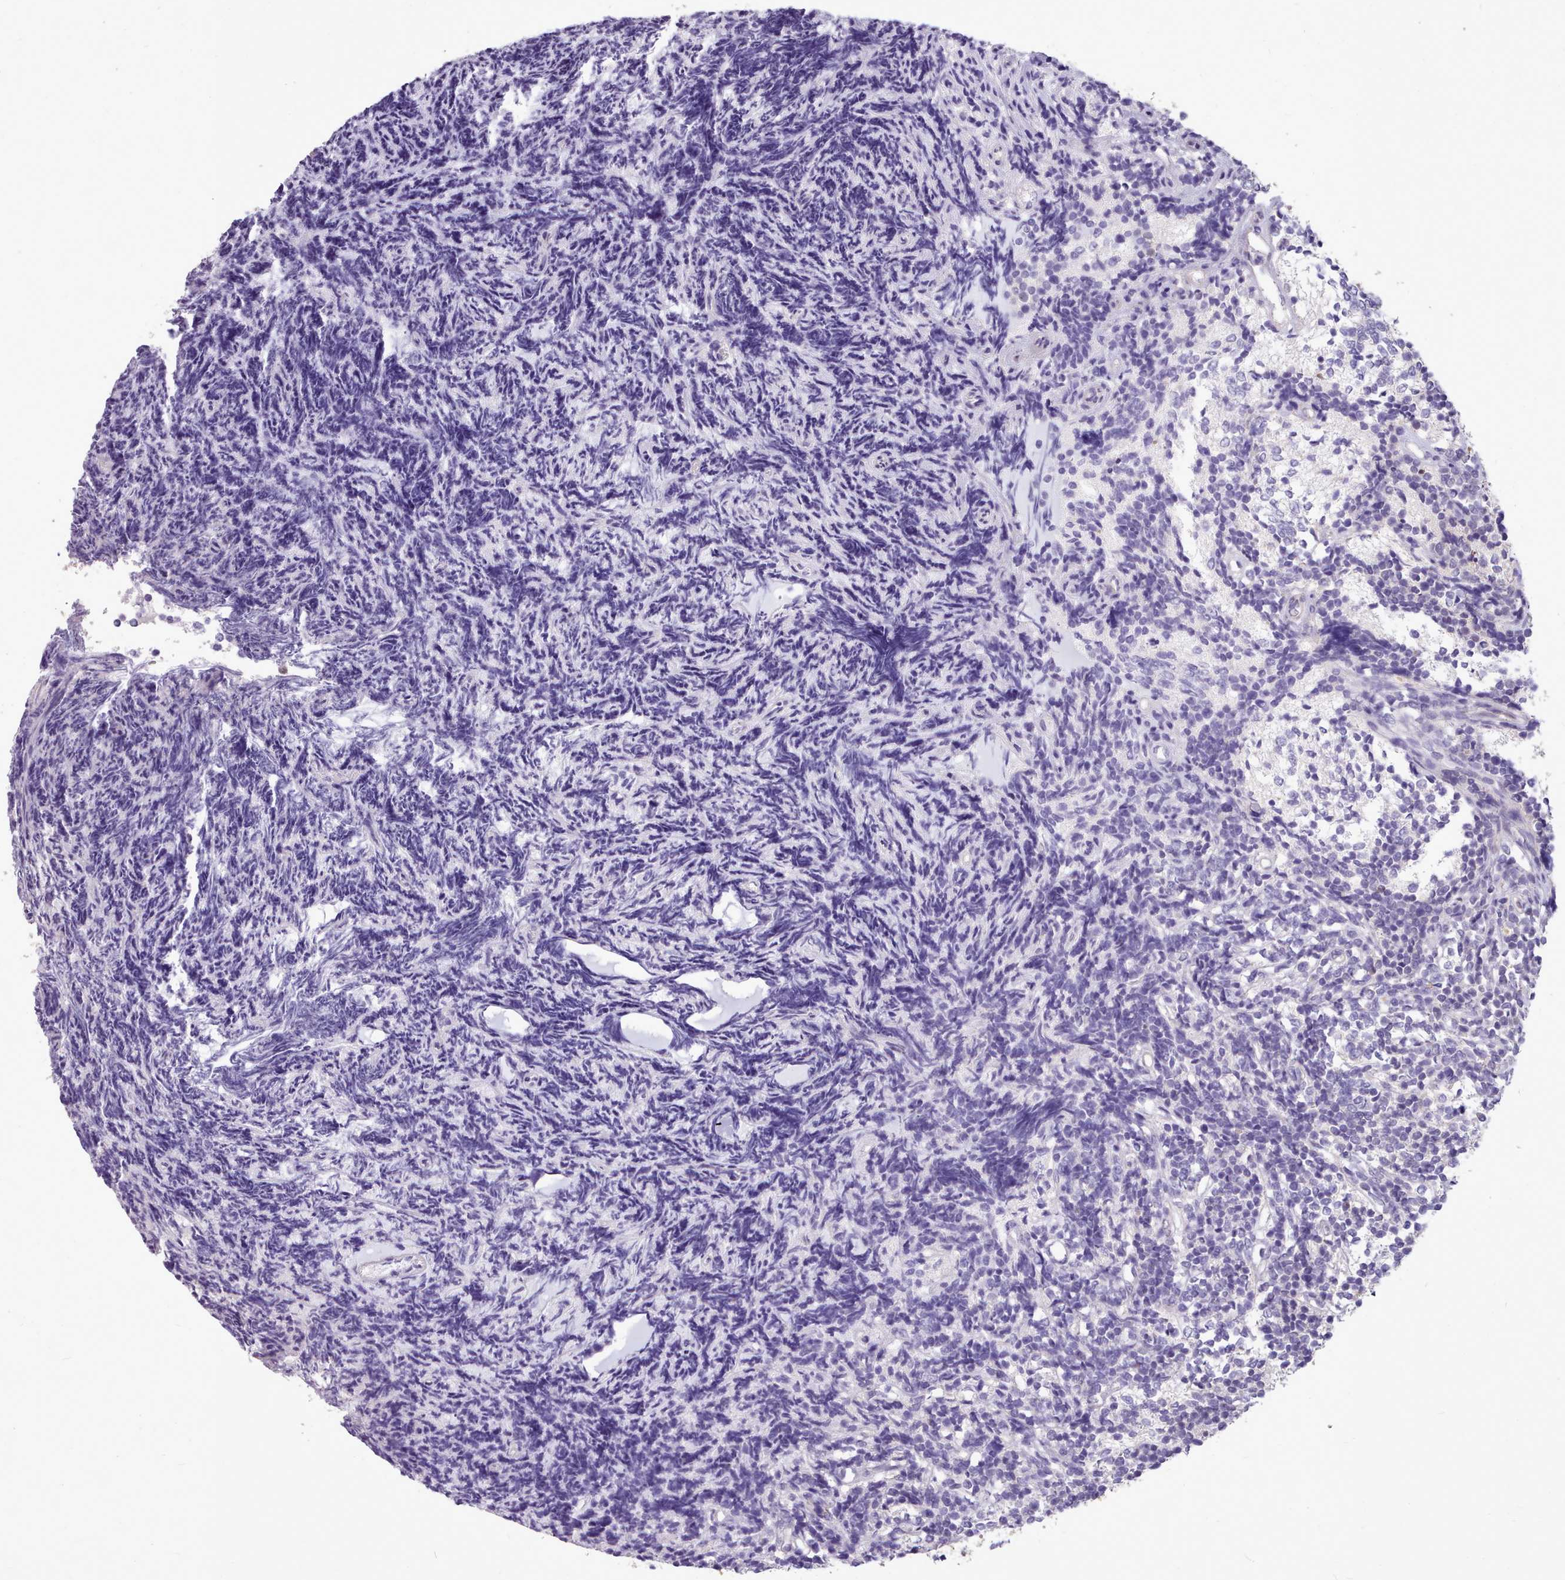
{"staining": {"intensity": "negative", "quantity": "none", "location": "none"}, "tissue": "glioma", "cell_type": "Tumor cells", "image_type": "cancer", "snomed": [{"axis": "morphology", "description": "Glioma, malignant, Low grade"}, {"axis": "topography", "description": "Brain"}], "caption": "Immunohistochemistry photomicrograph of neoplastic tissue: human glioma stained with DAB shows no significant protein positivity in tumor cells.", "gene": "ZNF607", "patient": {"sex": "female", "age": 1}}